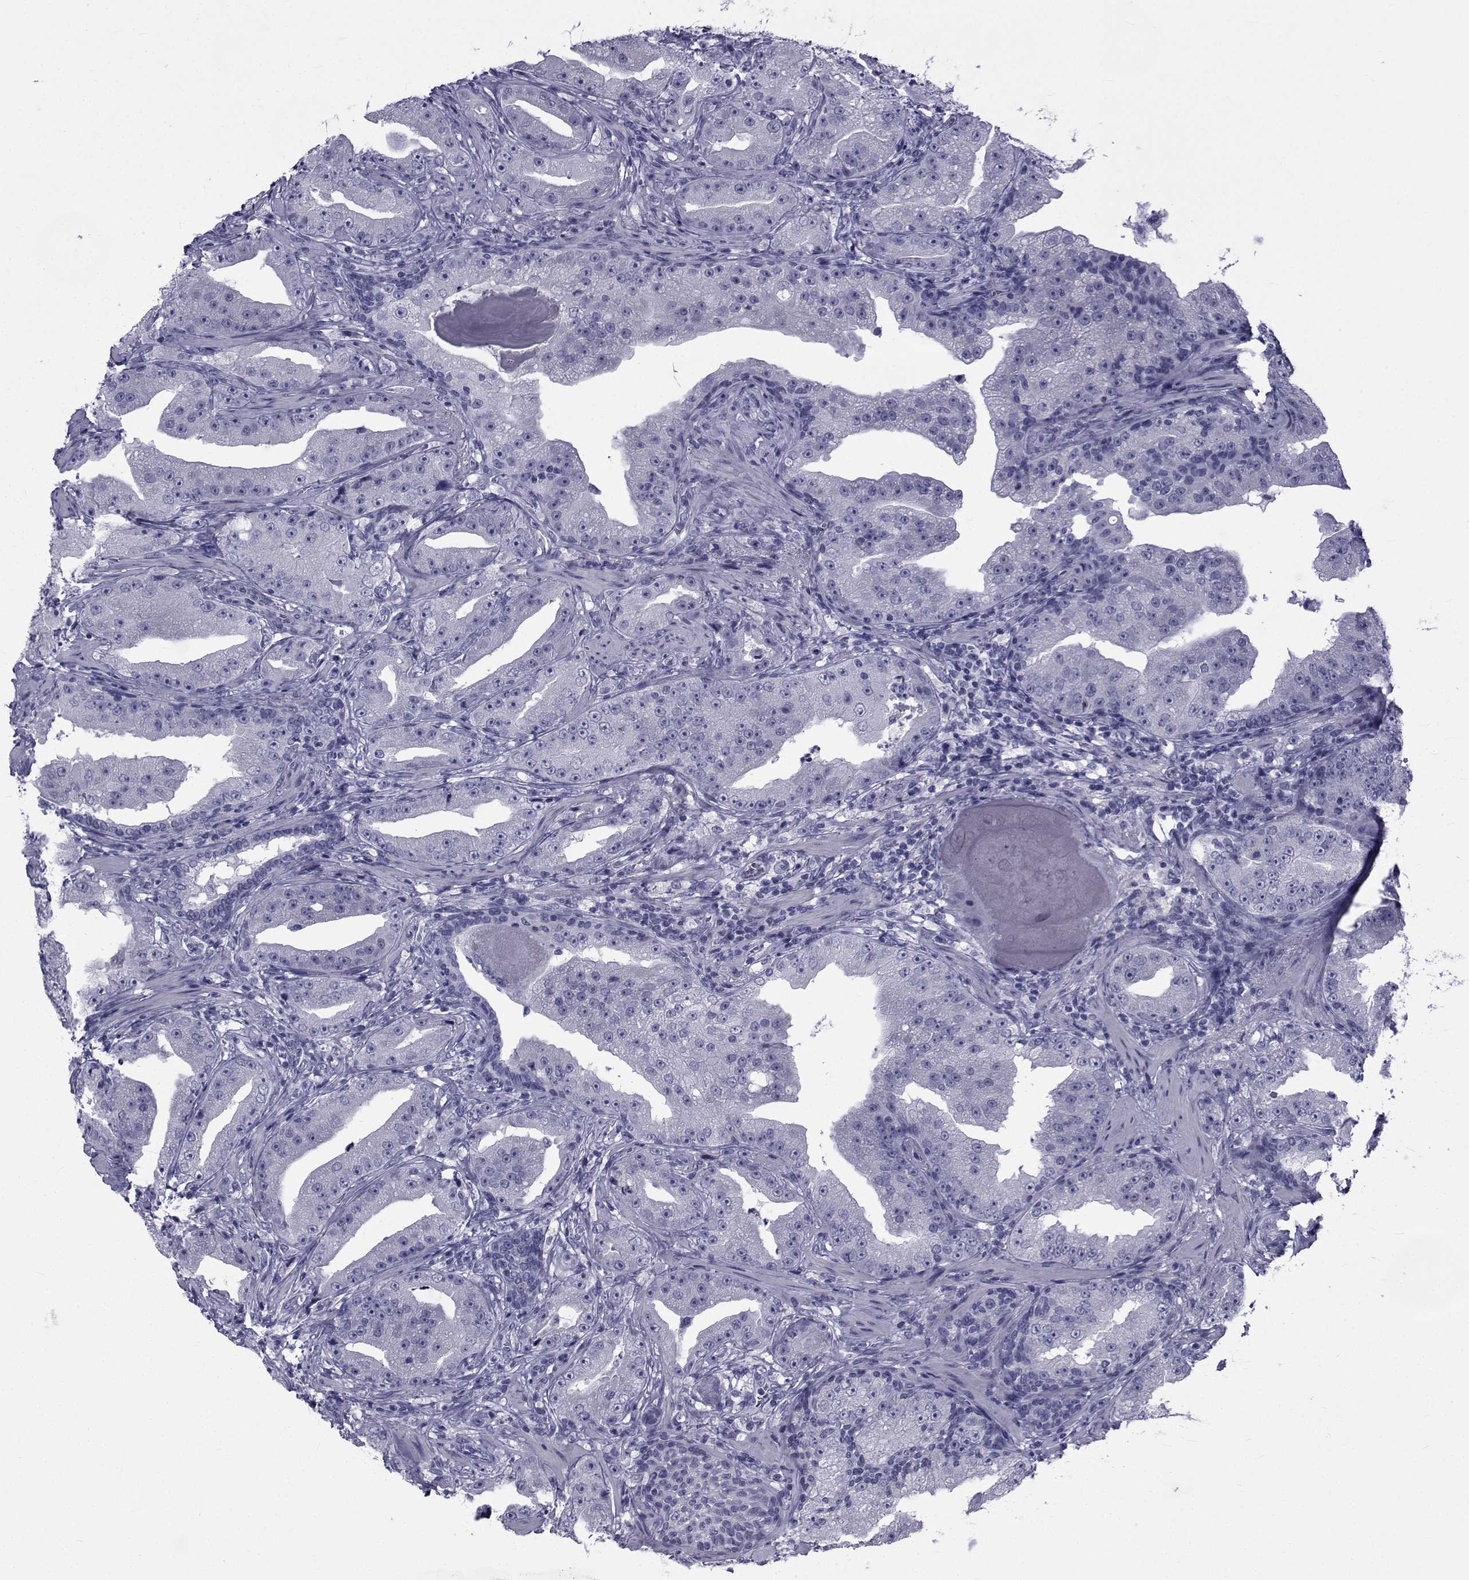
{"staining": {"intensity": "negative", "quantity": "none", "location": "none"}, "tissue": "prostate cancer", "cell_type": "Tumor cells", "image_type": "cancer", "snomed": [{"axis": "morphology", "description": "Adenocarcinoma, Low grade"}, {"axis": "topography", "description": "Prostate"}], "caption": "Micrograph shows no protein positivity in tumor cells of prostate cancer (low-grade adenocarcinoma) tissue. (DAB IHC visualized using brightfield microscopy, high magnification).", "gene": "PDE6H", "patient": {"sex": "male", "age": 62}}